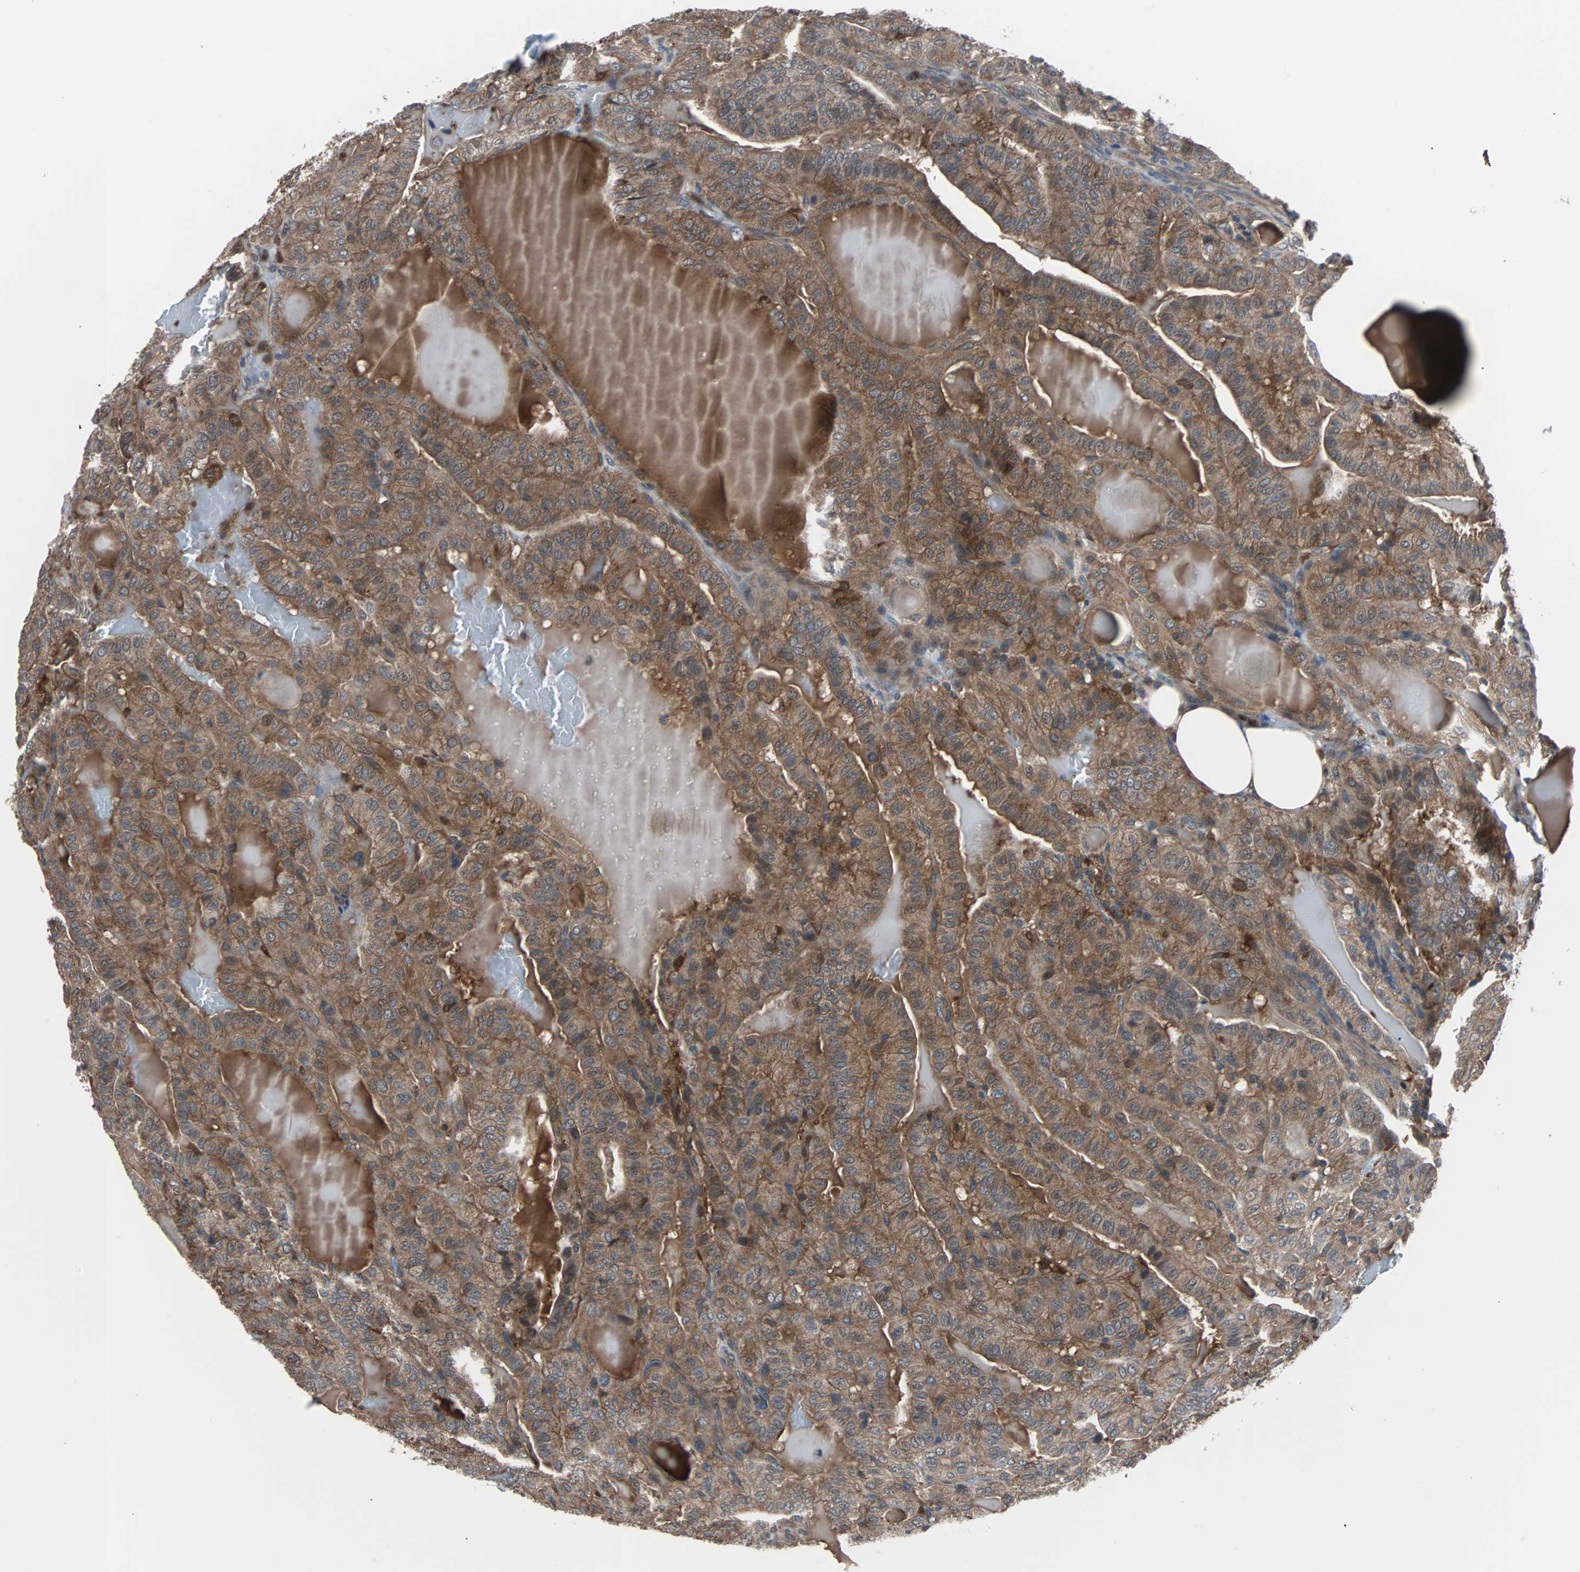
{"staining": {"intensity": "moderate", "quantity": ">75%", "location": "cytoplasmic/membranous"}, "tissue": "thyroid cancer", "cell_type": "Tumor cells", "image_type": "cancer", "snomed": [{"axis": "morphology", "description": "Papillary adenocarcinoma, NOS"}, {"axis": "topography", "description": "Thyroid gland"}], "caption": "Protein staining of thyroid cancer tissue shows moderate cytoplasmic/membranous expression in approximately >75% of tumor cells. (Brightfield microscopy of DAB IHC at high magnification).", "gene": "PAK1", "patient": {"sex": "male", "age": 77}}